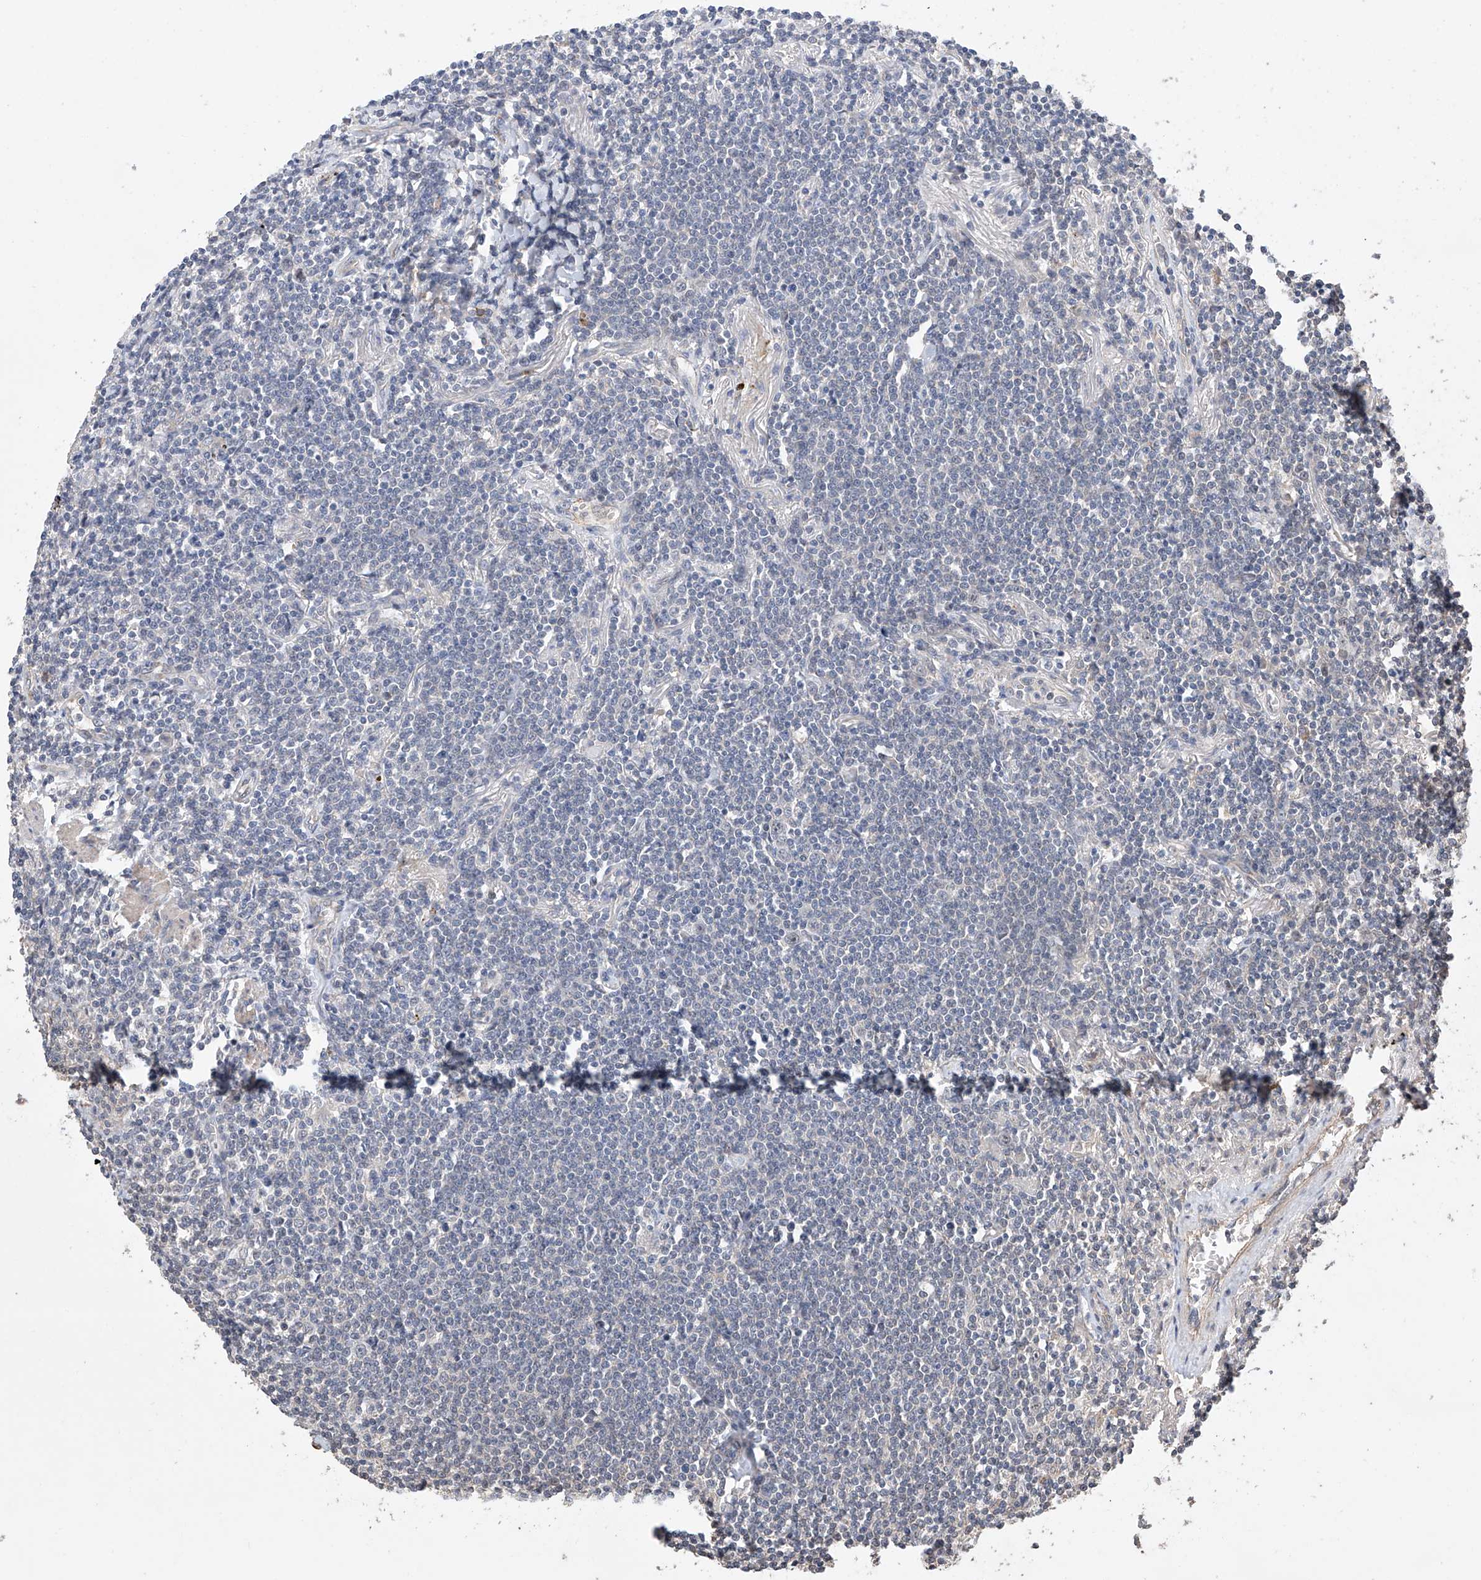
{"staining": {"intensity": "negative", "quantity": "none", "location": "none"}, "tissue": "lymphoma", "cell_type": "Tumor cells", "image_type": "cancer", "snomed": [{"axis": "morphology", "description": "Malignant lymphoma, non-Hodgkin's type, Low grade"}, {"axis": "topography", "description": "Lung"}], "caption": "Protein analysis of low-grade malignant lymphoma, non-Hodgkin's type reveals no significant positivity in tumor cells.", "gene": "AFG1L", "patient": {"sex": "female", "age": 71}}